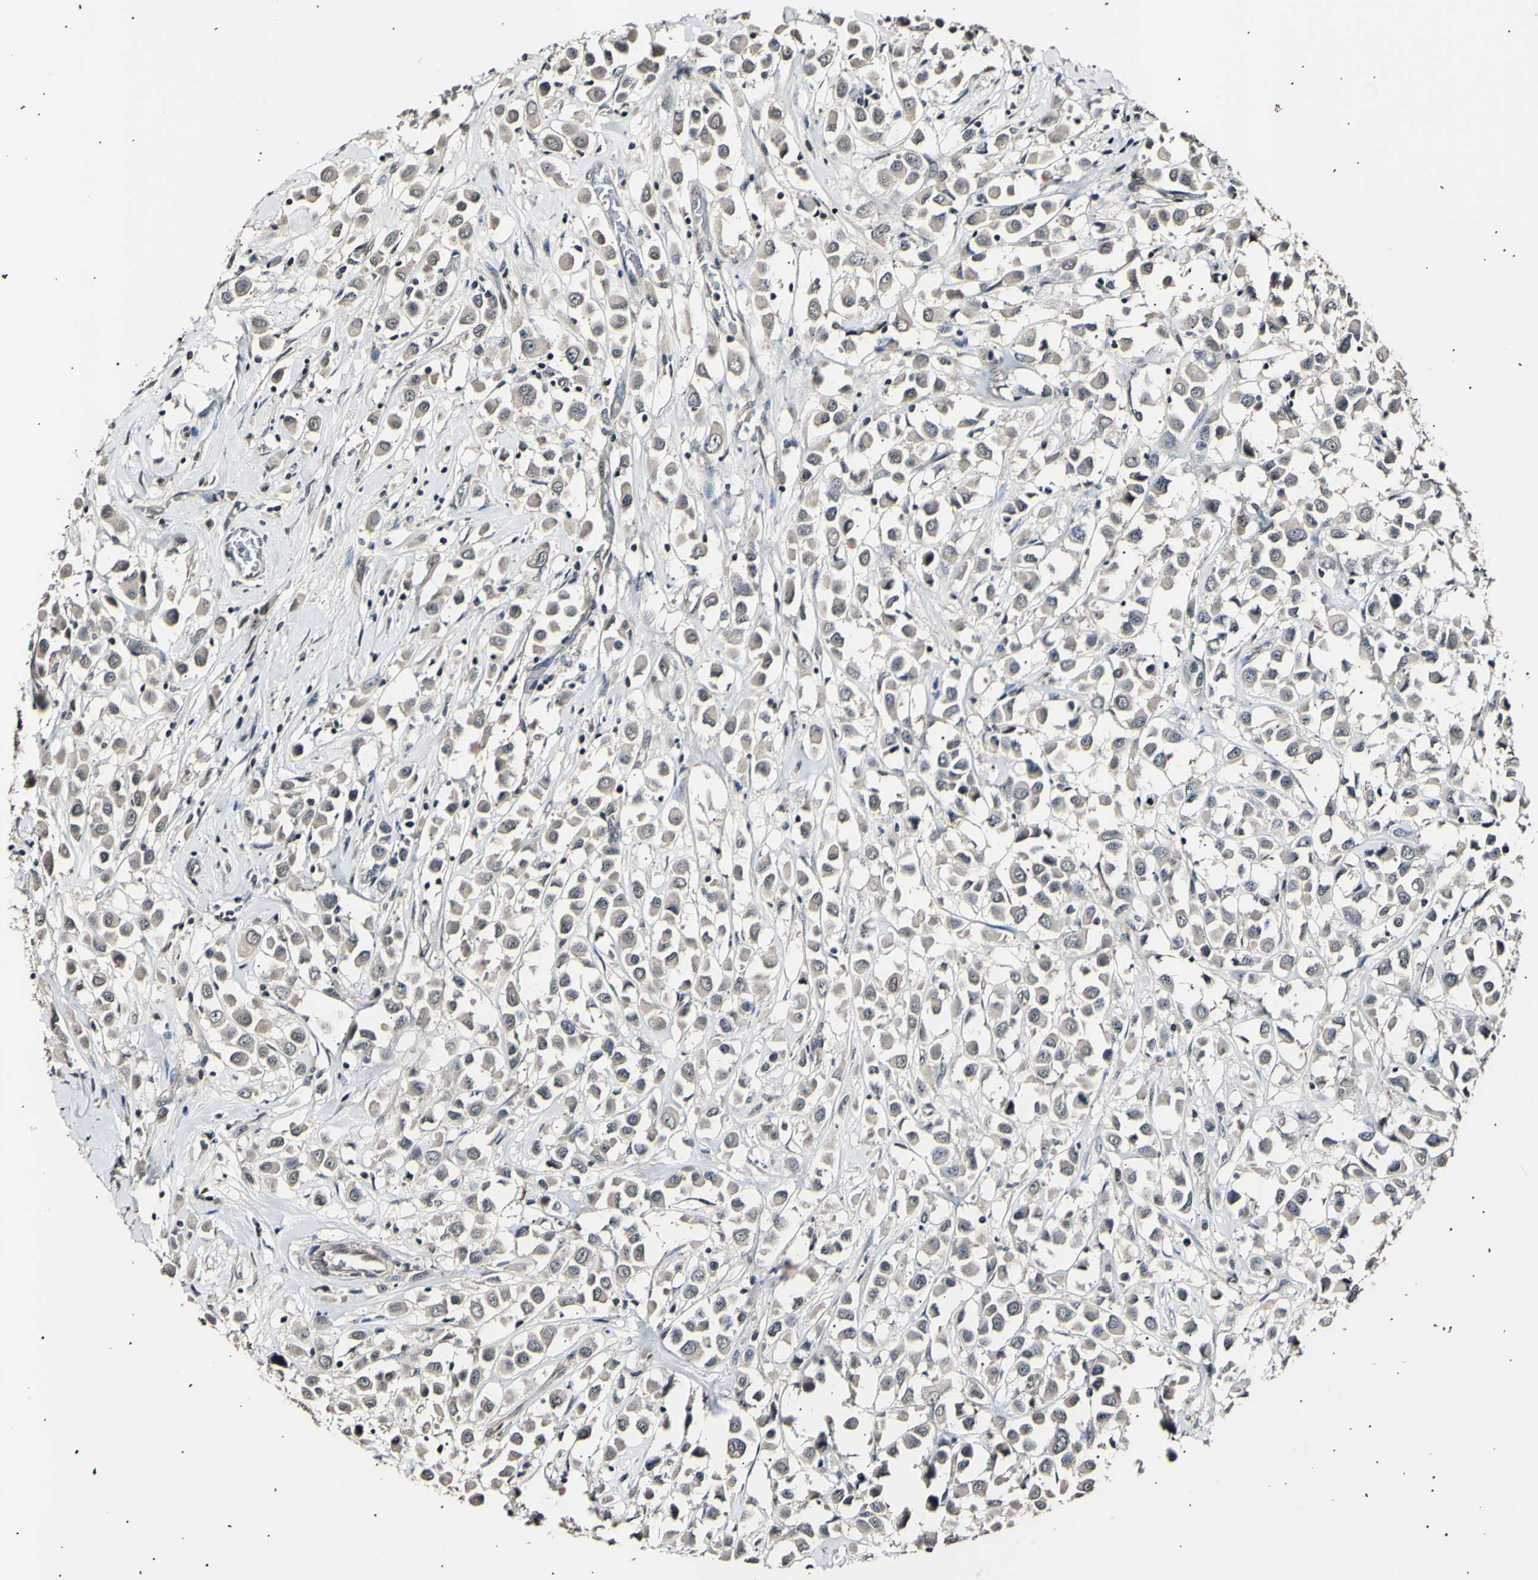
{"staining": {"intensity": "weak", "quantity": ">75%", "location": "cytoplasmic/membranous"}, "tissue": "breast cancer", "cell_type": "Tumor cells", "image_type": "cancer", "snomed": [{"axis": "morphology", "description": "Duct carcinoma"}, {"axis": "topography", "description": "Breast"}], "caption": "About >75% of tumor cells in human breast cancer display weak cytoplasmic/membranous protein expression as visualized by brown immunohistochemical staining.", "gene": "AK1", "patient": {"sex": "female", "age": 61}}